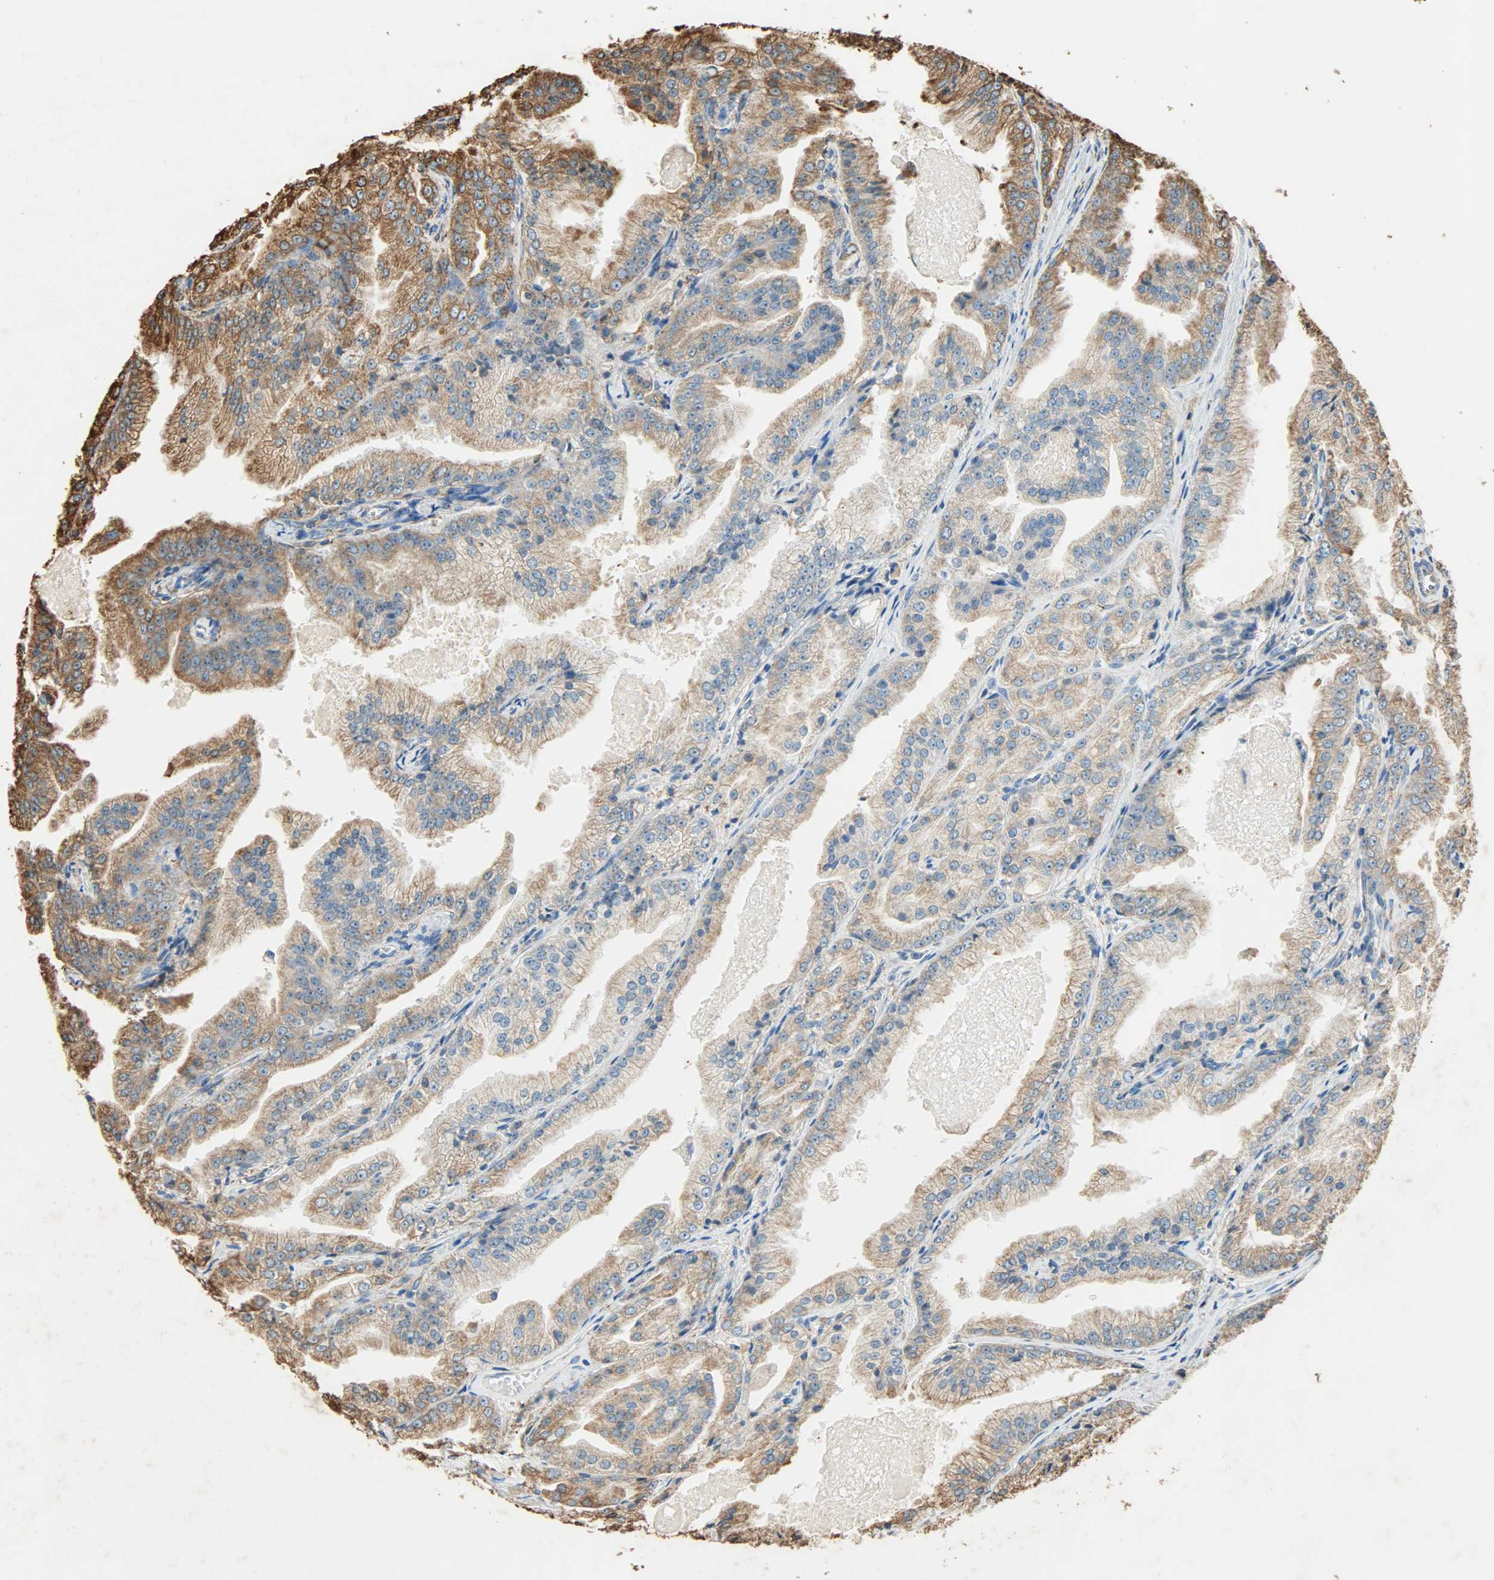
{"staining": {"intensity": "moderate", "quantity": ">75%", "location": "cytoplasmic/membranous"}, "tissue": "prostate cancer", "cell_type": "Tumor cells", "image_type": "cancer", "snomed": [{"axis": "morphology", "description": "Adenocarcinoma, High grade"}, {"axis": "topography", "description": "Prostate"}], "caption": "This is an image of immunohistochemistry (IHC) staining of prostate high-grade adenocarcinoma, which shows moderate positivity in the cytoplasmic/membranous of tumor cells.", "gene": "HSP90B1", "patient": {"sex": "male", "age": 61}}